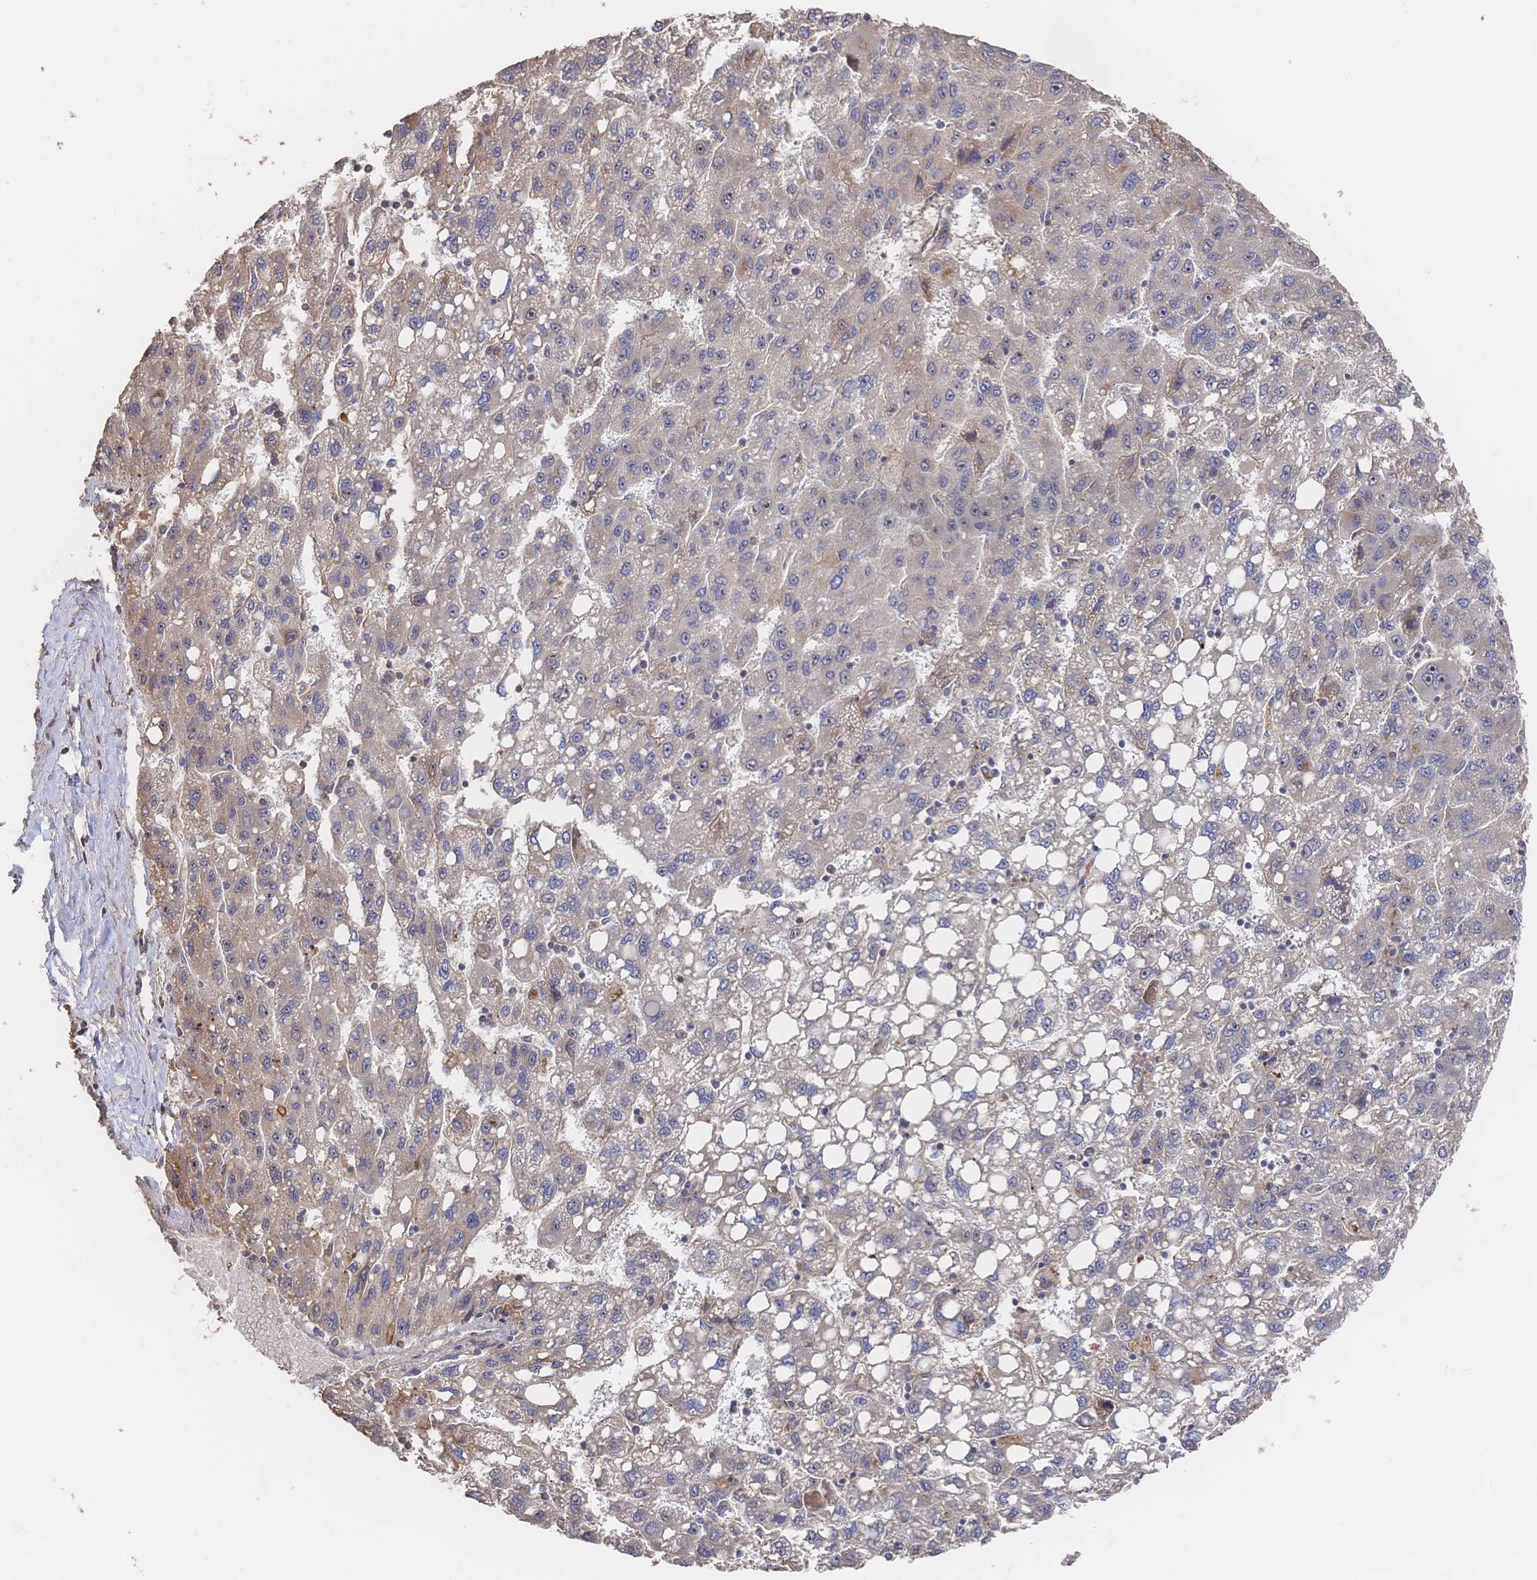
{"staining": {"intensity": "weak", "quantity": "<25%", "location": "cytoplasmic/membranous"}, "tissue": "liver cancer", "cell_type": "Tumor cells", "image_type": "cancer", "snomed": [{"axis": "morphology", "description": "Carcinoma, Hepatocellular, NOS"}, {"axis": "topography", "description": "Liver"}], "caption": "High magnification brightfield microscopy of liver cancer stained with DAB (brown) and counterstained with hematoxylin (blue): tumor cells show no significant positivity.", "gene": "DNAJA4", "patient": {"sex": "female", "age": 82}}